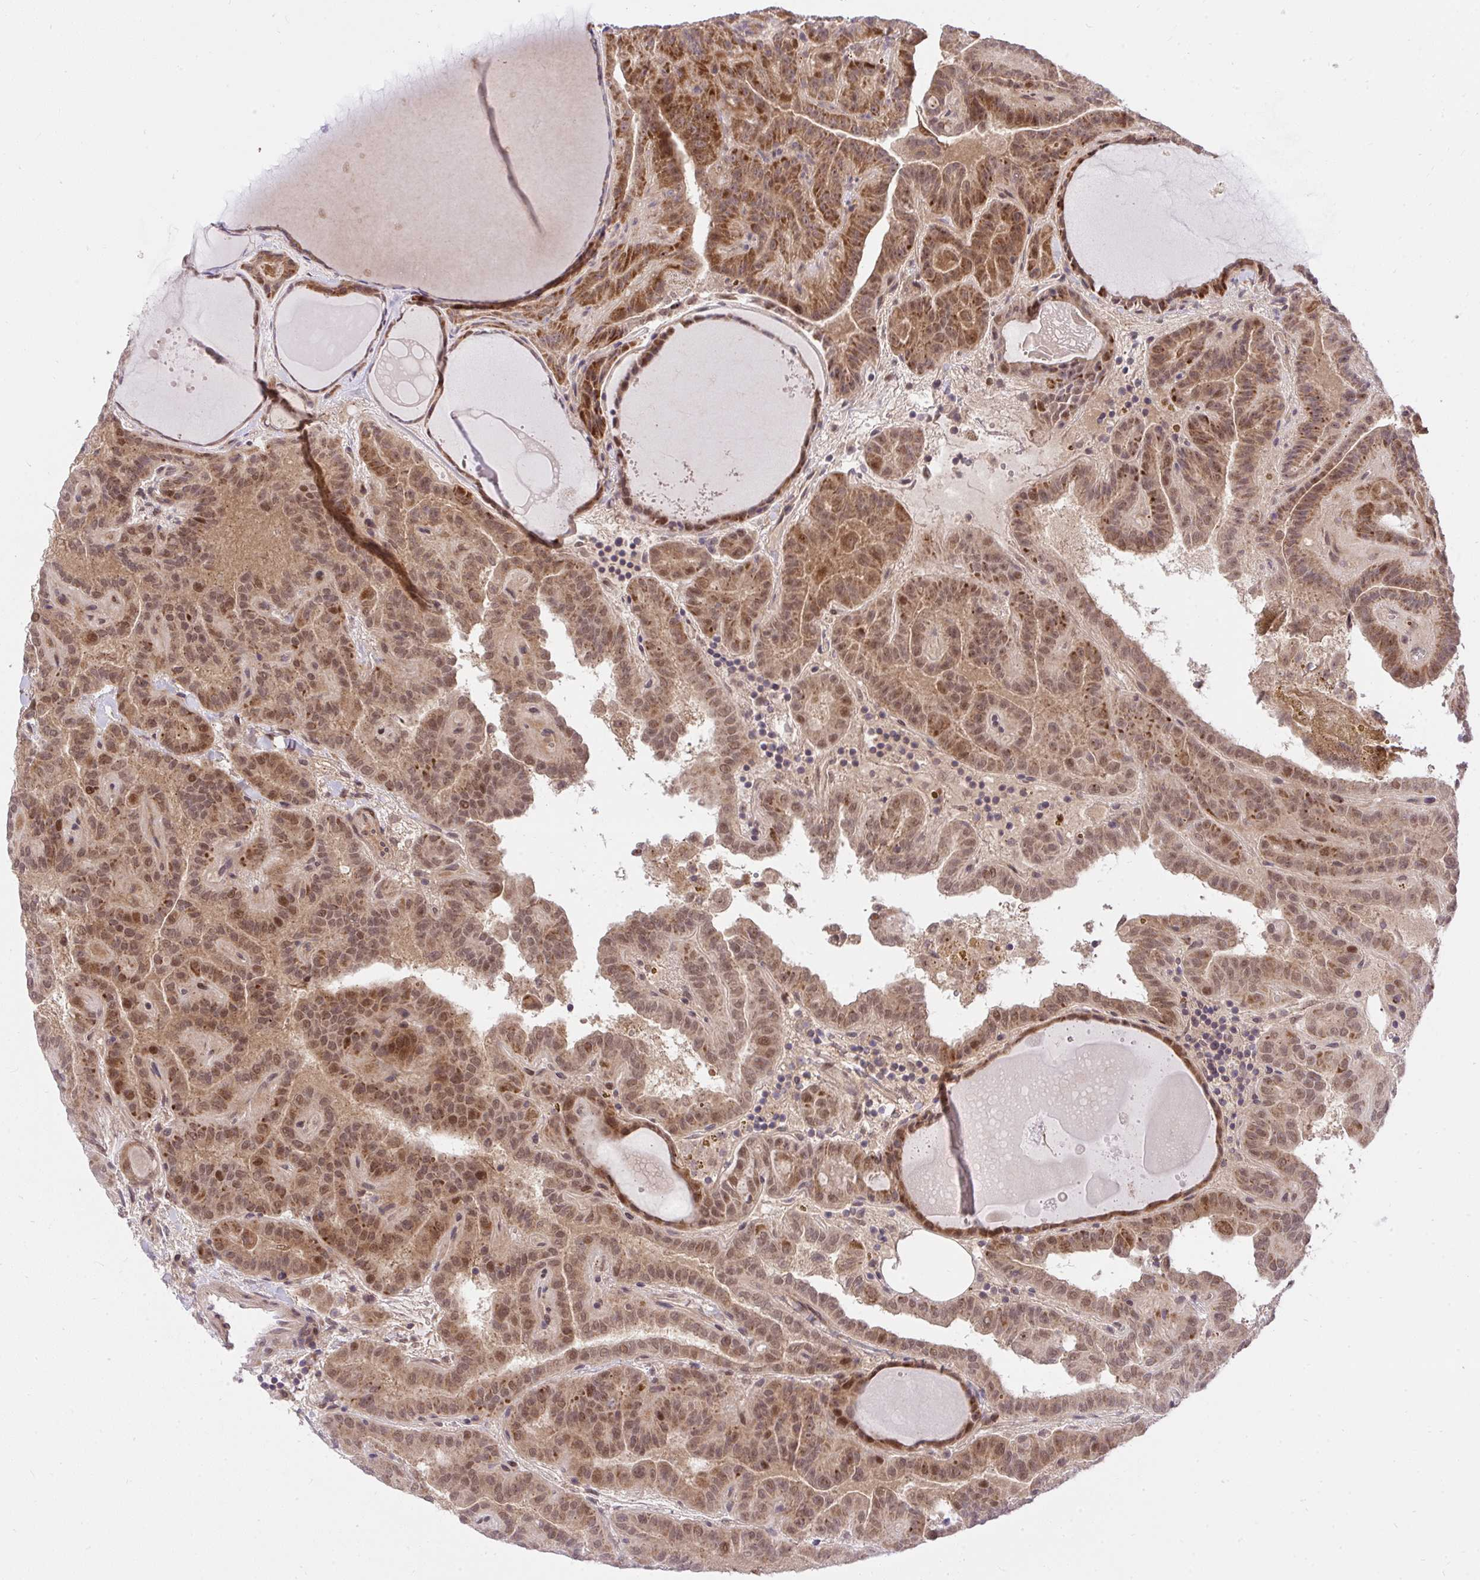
{"staining": {"intensity": "moderate", "quantity": ">75%", "location": "cytoplasmic/membranous,nuclear"}, "tissue": "thyroid cancer", "cell_type": "Tumor cells", "image_type": "cancer", "snomed": [{"axis": "morphology", "description": "Papillary adenocarcinoma, NOS"}, {"axis": "topography", "description": "Thyroid gland"}], "caption": "High-magnification brightfield microscopy of papillary adenocarcinoma (thyroid) stained with DAB (brown) and counterstained with hematoxylin (blue). tumor cells exhibit moderate cytoplasmic/membranous and nuclear staining is seen in about>75% of cells.", "gene": "ERI1", "patient": {"sex": "female", "age": 46}}